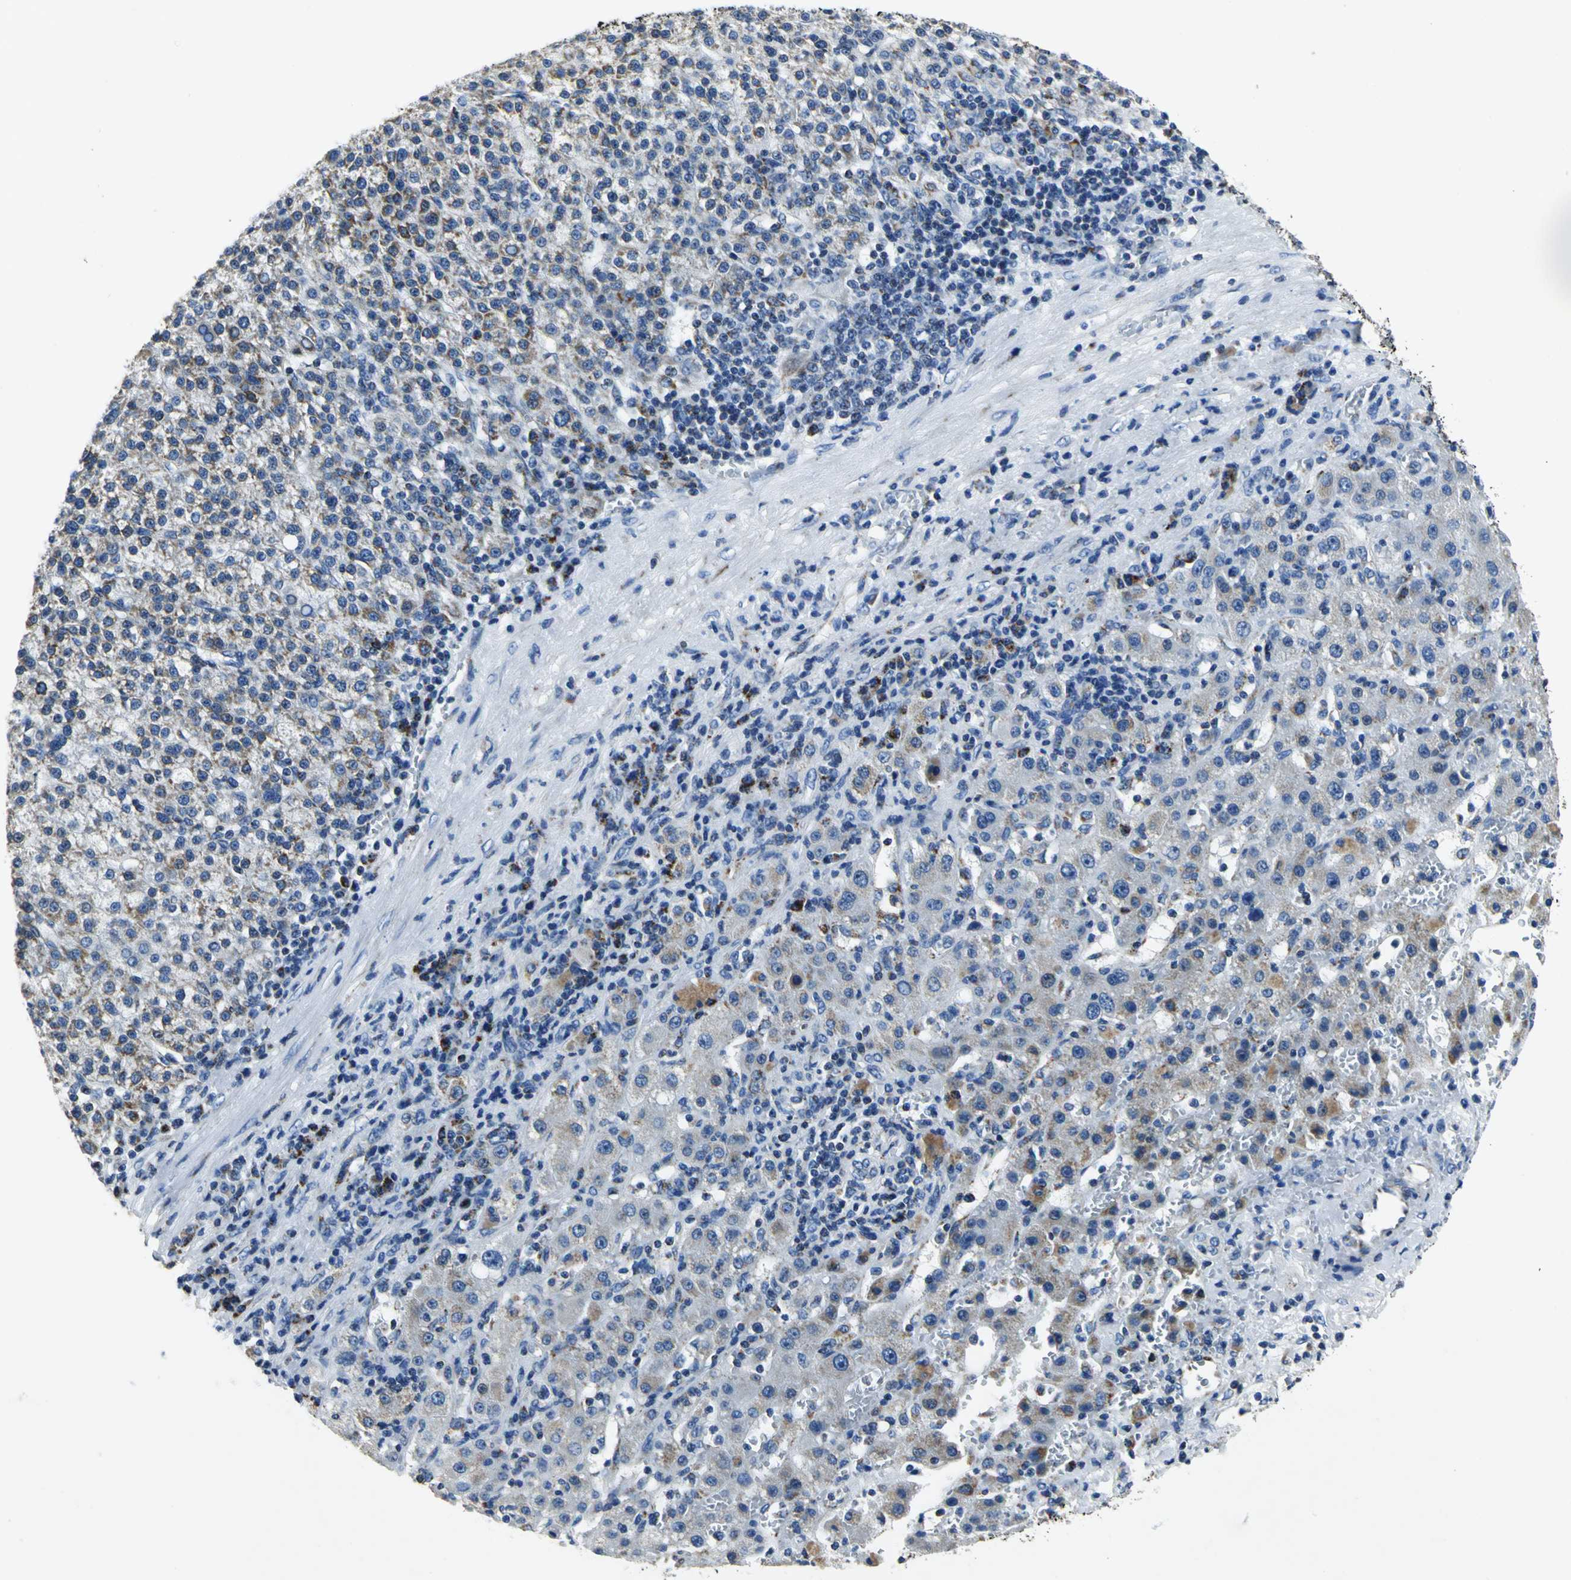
{"staining": {"intensity": "weak", "quantity": ">75%", "location": "cytoplasmic/membranous"}, "tissue": "liver cancer", "cell_type": "Tumor cells", "image_type": "cancer", "snomed": [{"axis": "morphology", "description": "Carcinoma, Hepatocellular, NOS"}, {"axis": "topography", "description": "Liver"}], "caption": "The photomicrograph displays immunohistochemical staining of liver cancer (hepatocellular carcinoma). There is weak cytoplasmic/membranous staining is appreciated in approximately >75% of tumor cells. The protein of interest is stained brown, and the nuclei are stained in blue (DAB IHC with brightfield microscopy, high magnification).", "gene": "IFI6", "patient": {"sex": "female", "age": 58}}